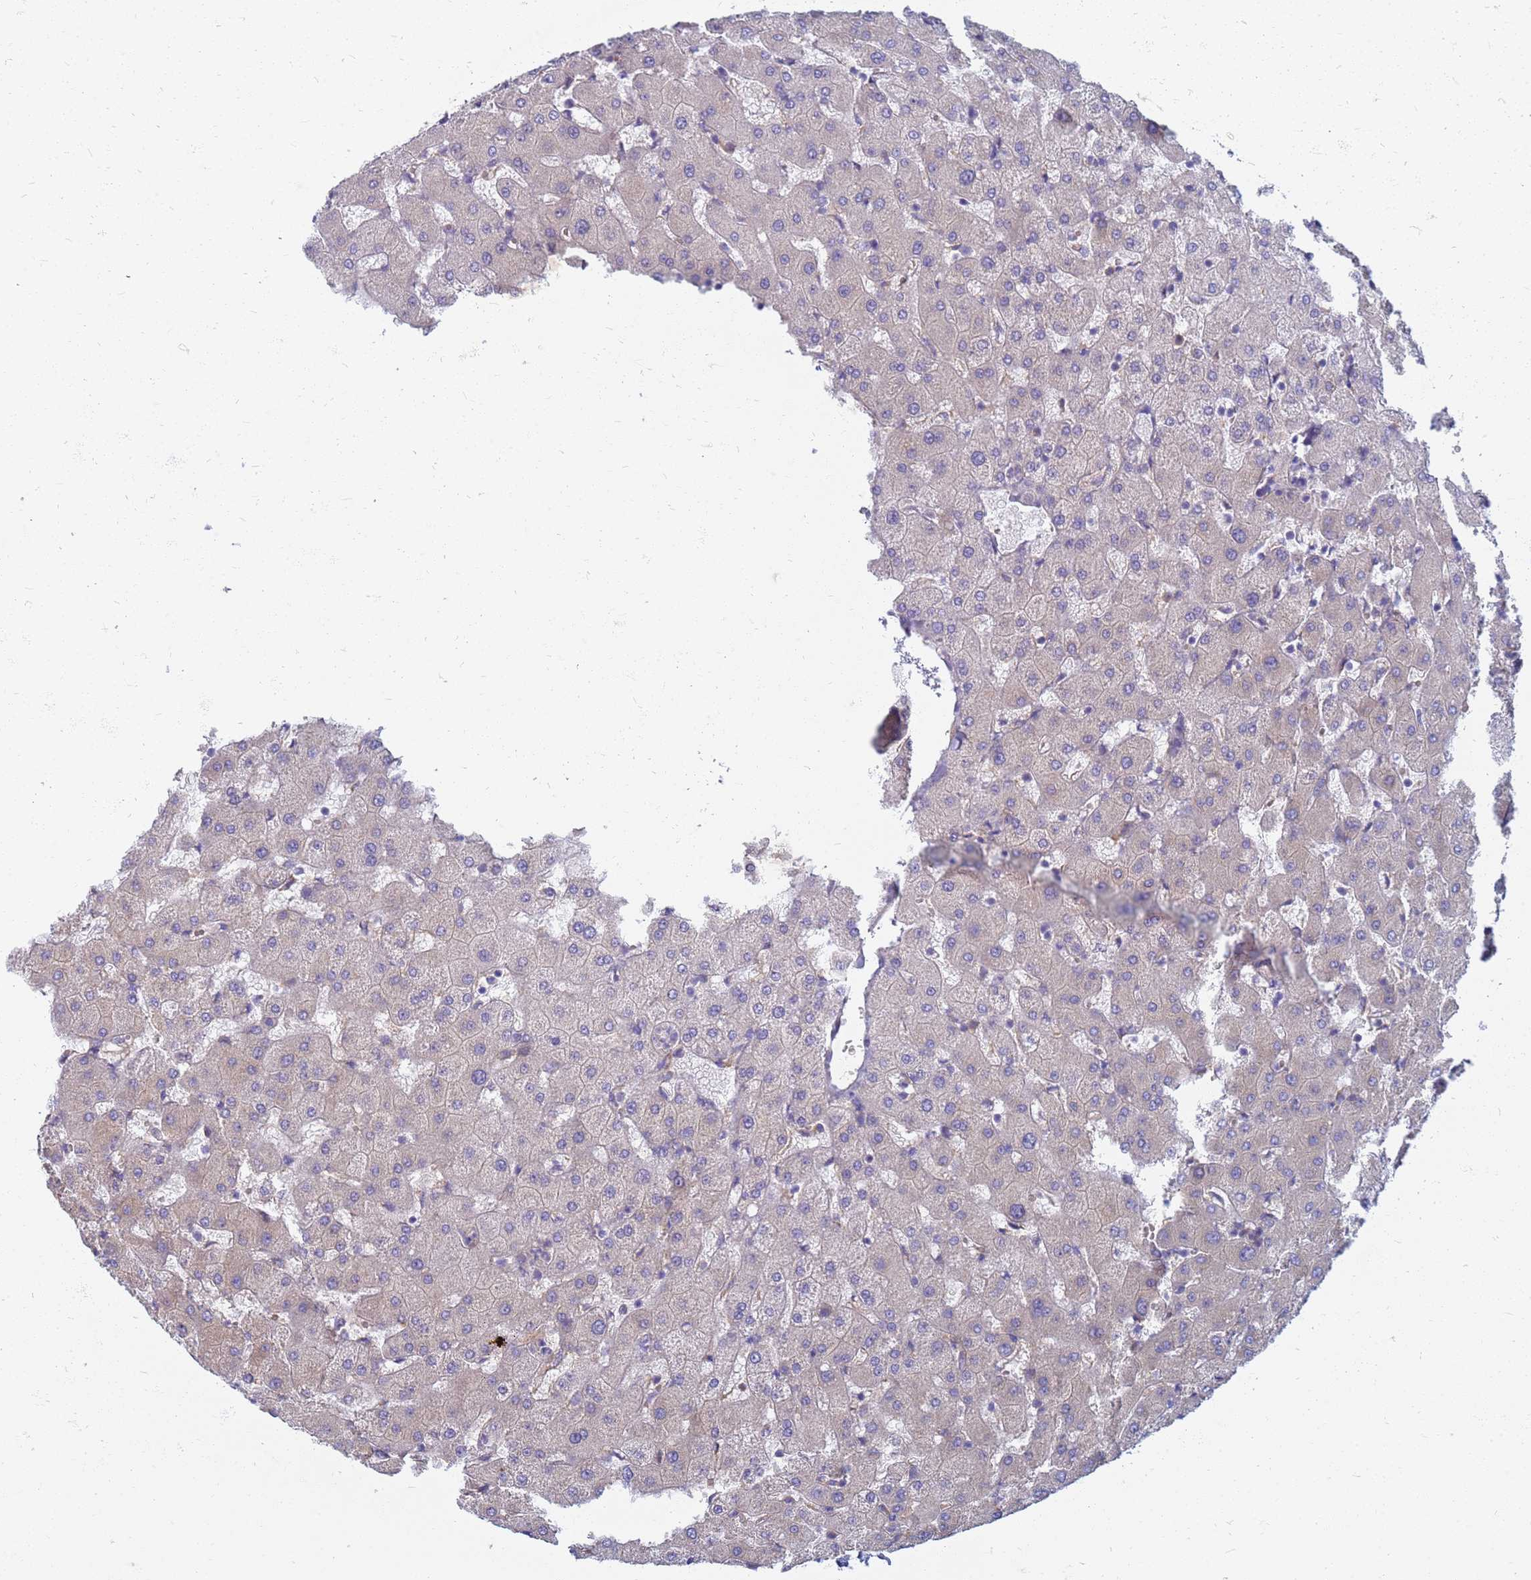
{"staining": {"intensity": "negative", "quantity": "none", "location": "none"}, "tissue": "liver", "cell_type": "Cholangiocytes", "image_type": "normal", "snomed": [{"axis": "morphology", "description": "Normal tissue, NOS"}, {"axis": "topography", "description": "Liver"}], "caption": "IHC of benign human liver shows no staining in cholangiocytes.", "gene": "EEA1", "patient": {"sex": "female", "age": 63}}